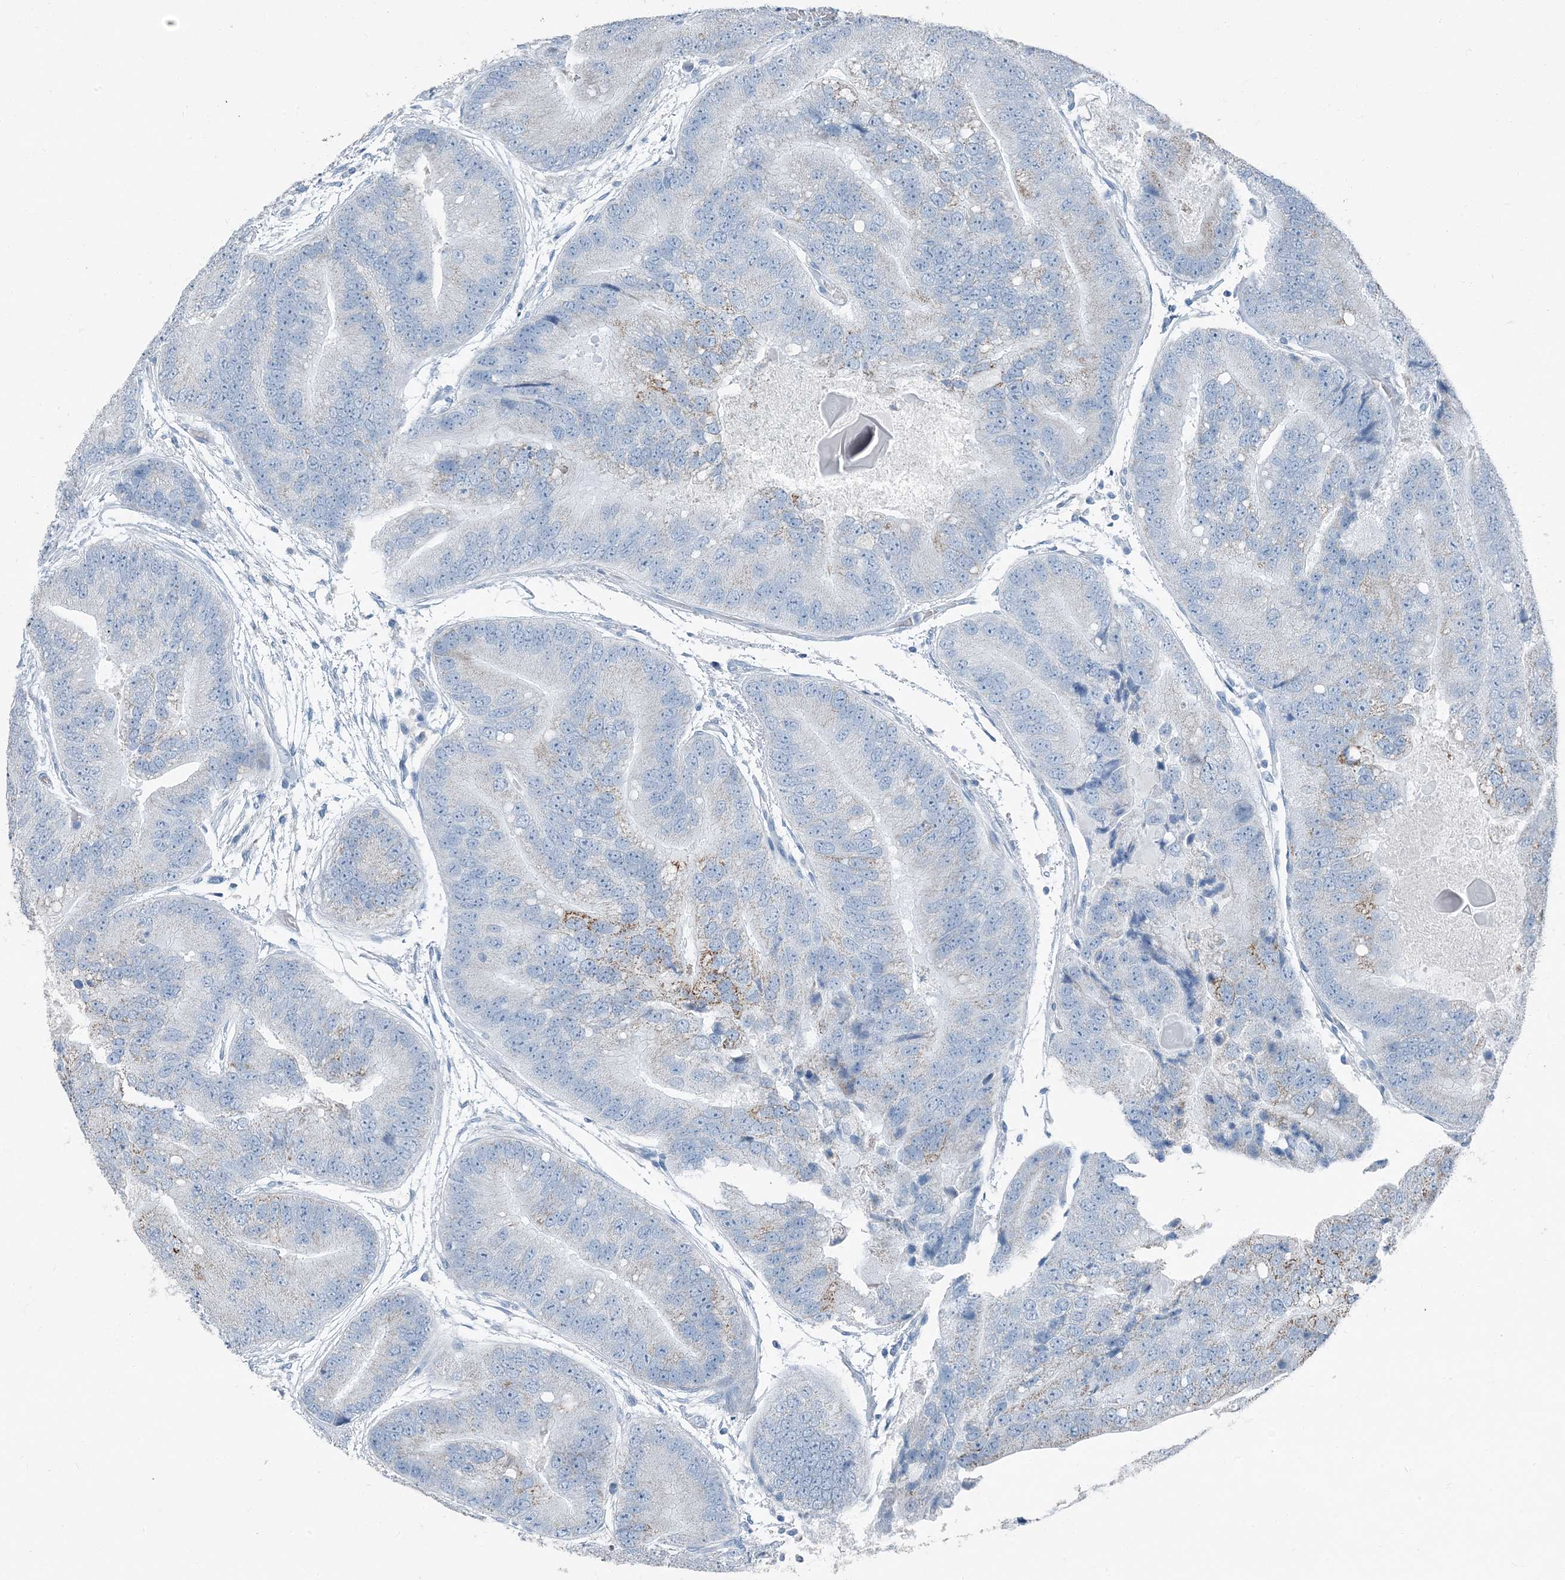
{"staining": {"intensity": "moderate", "quantity": "<25%", "location": "cytoplasmic/membranous"}, "tissue": "prostate cancer", "cell_type": "Tumor cells", "image_type": "cancer", "snomed": [{"axis": "morphology", "description": "Adenocarcinoma, High grade"}, {"axis": "topography", "description": "Prostate"}], "caption": "Moderate cytoplasmic/membranous staining for a protein is appreciated in about <25% of tumor cells of prostate cancer using IHC.", "gene": "FAM162A", "patient": {"sex": "male", "age": 70}}